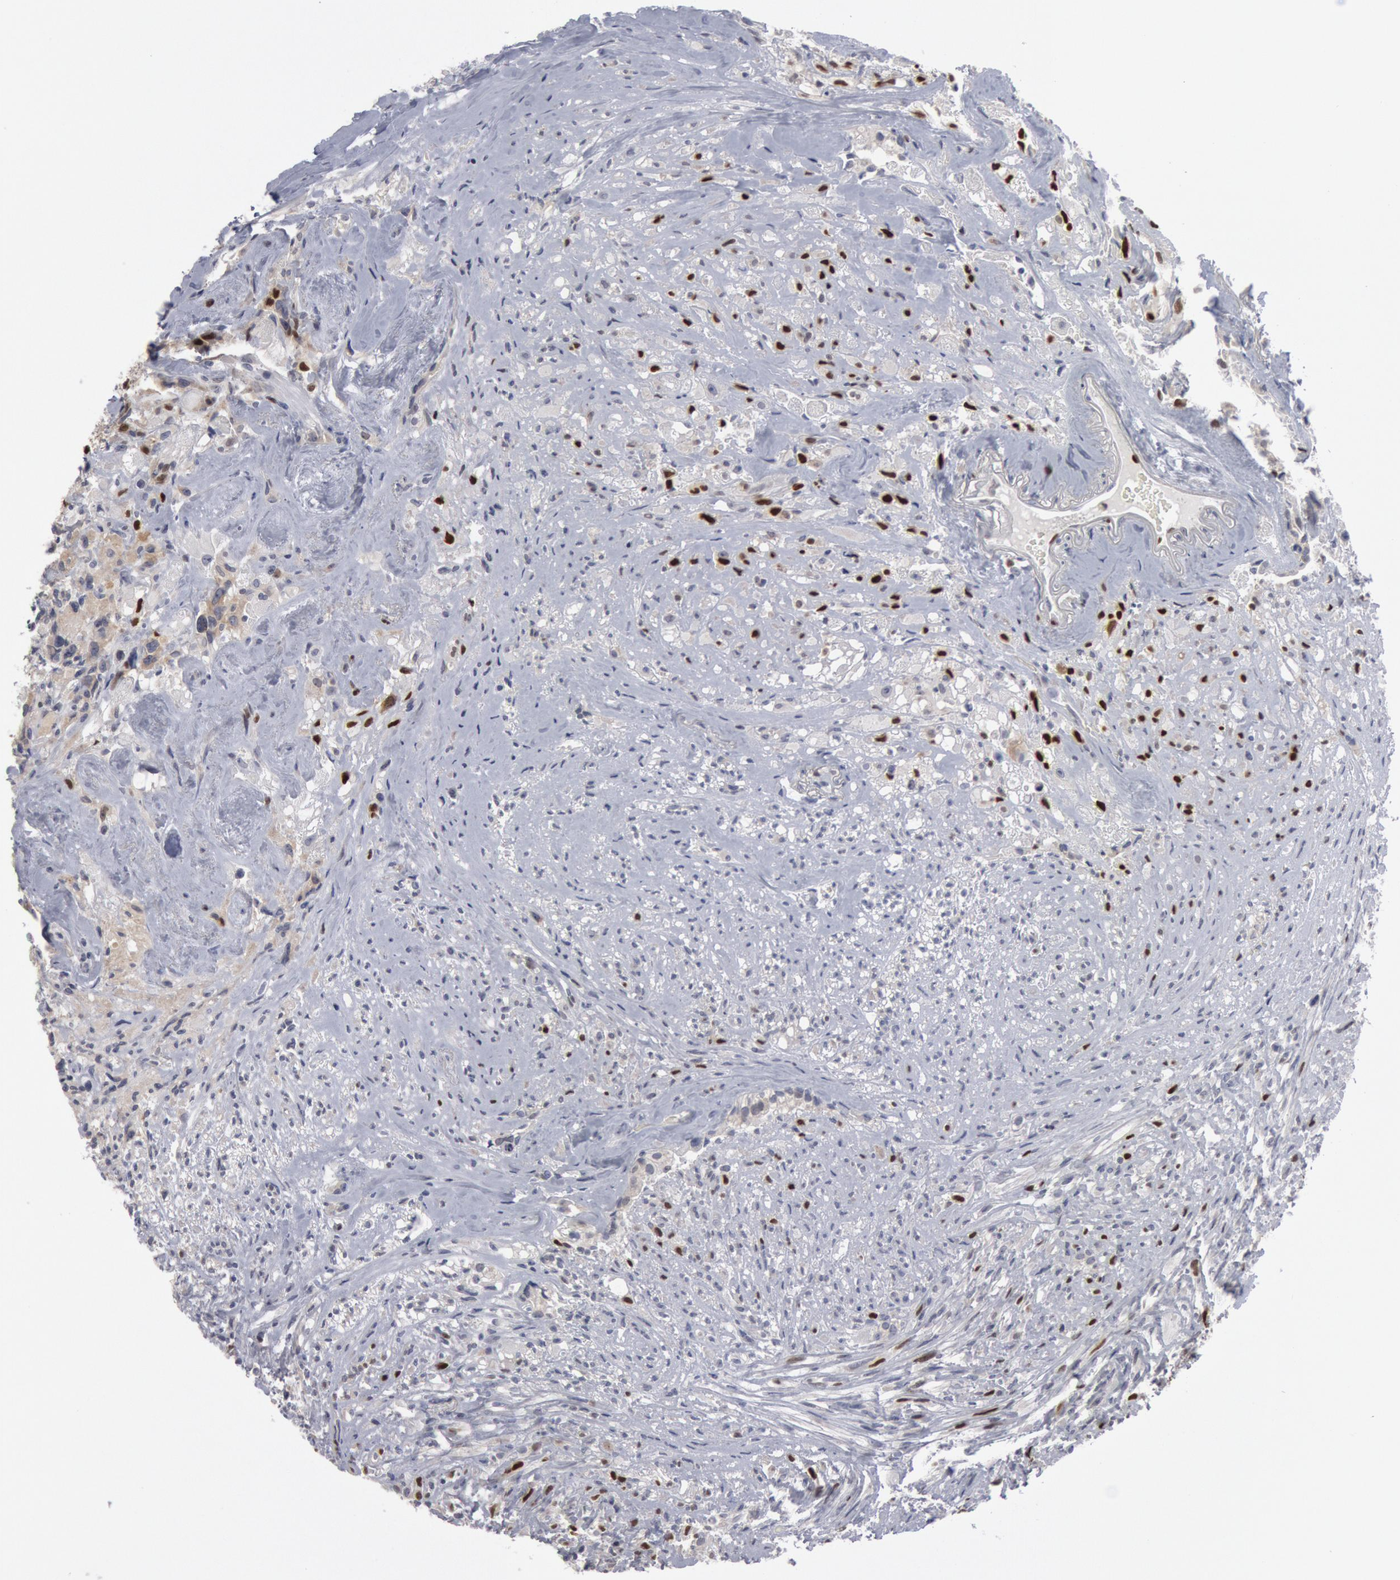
{"staining": {"intensity": "strong", "quantity": "25%-75%", "location": "nuclear"}, "tissue": "glioma", "cell_type": "Tumor cells", "image_type": "cancer", "snomed": [{"axis": "morphology", "description": "Glioma, malignant, High grade"}, {"axis": "topography", "description": "Brain"}], "caption": "A photomicrograph showing strong nuclear staining in approximately 25%-75% of tumor cells in malignant glioma (high-grade), as visualized by brown immunohistochemical staining.", "gene": "WDHD1", "patient": {"sex": "male", "age": 48}}